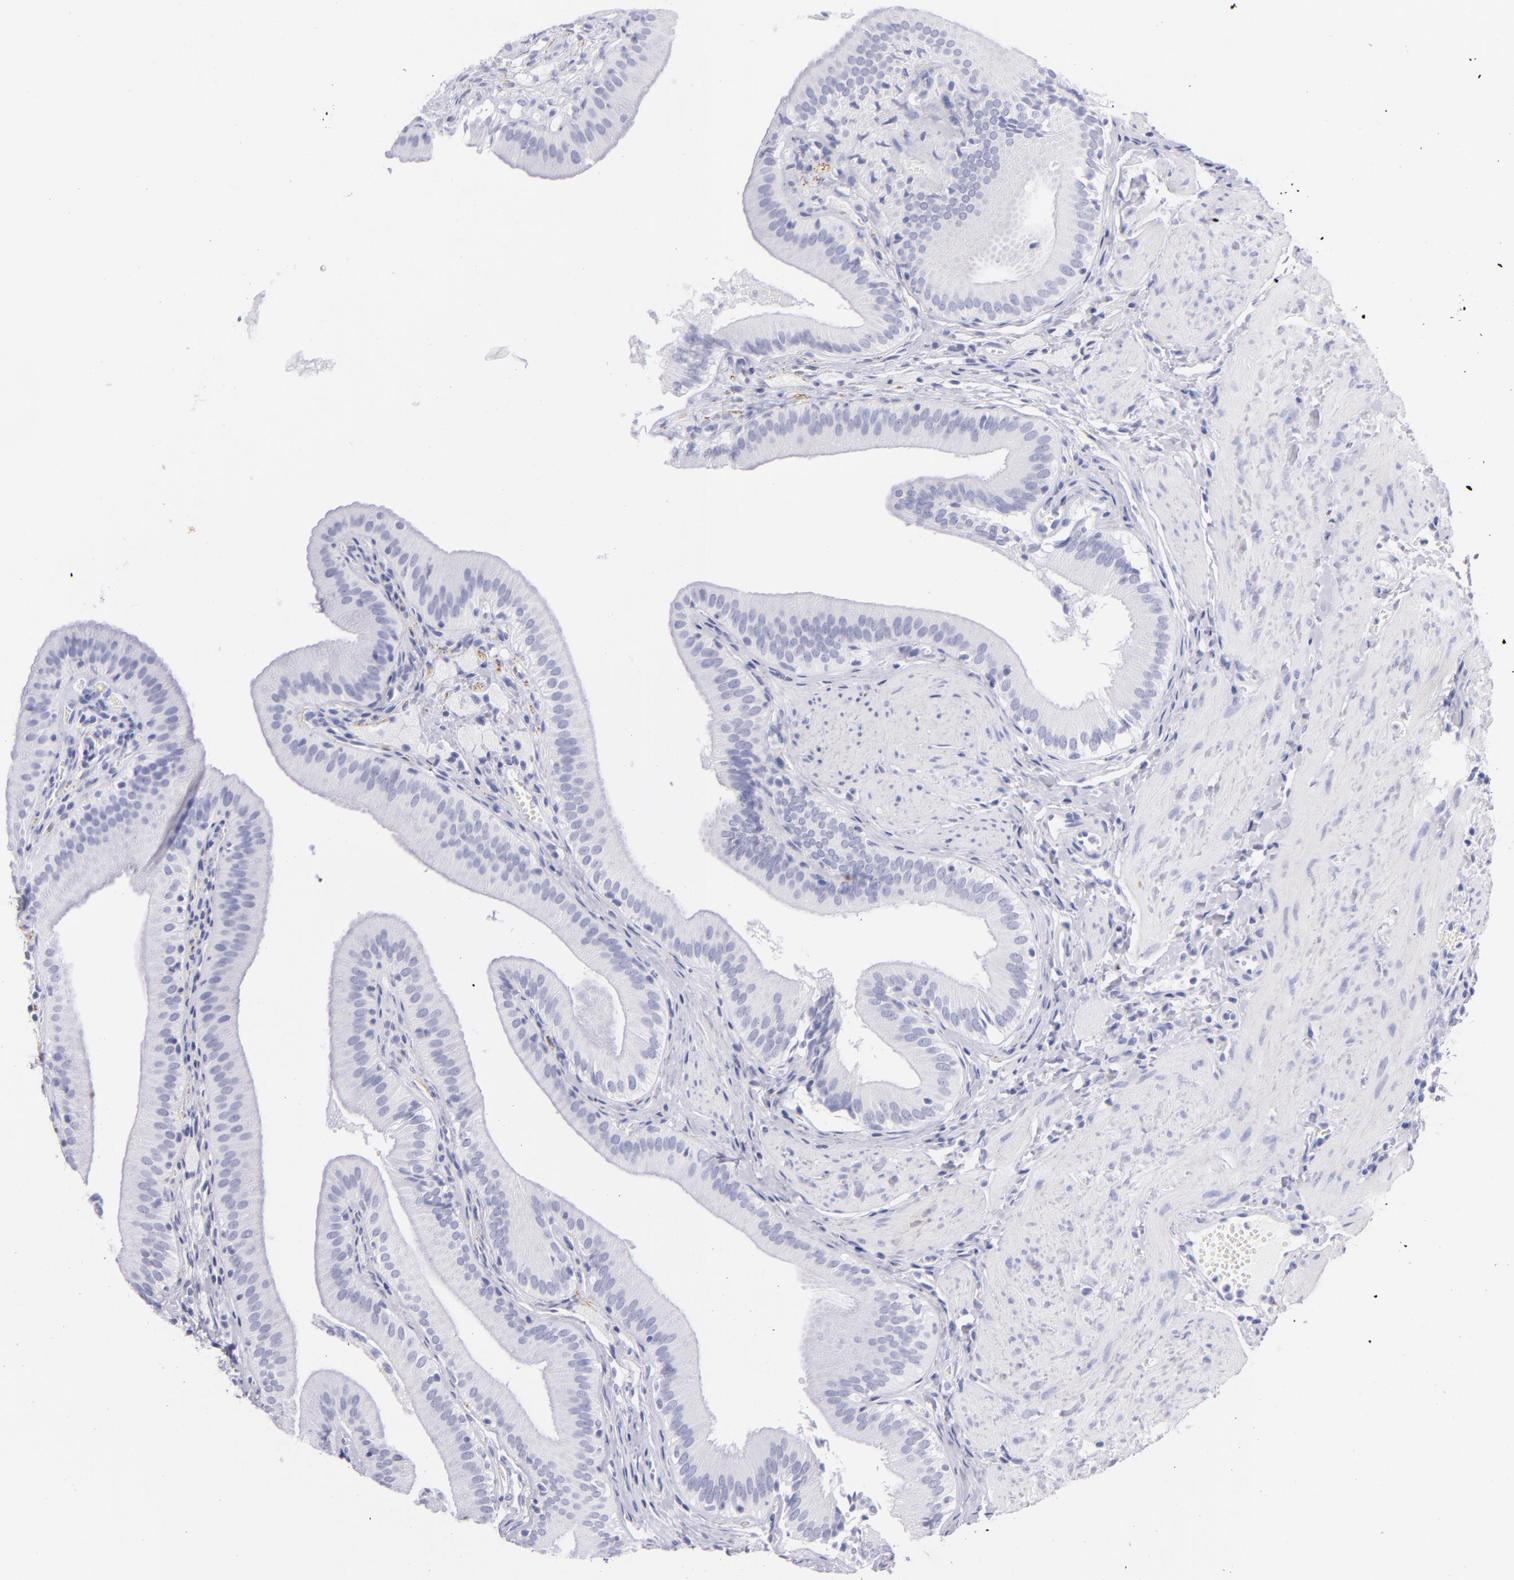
{"staining": {"intensity": "negative", "quantity": "none", "location": "none"}, "tissue": "gallbladder", "cell_type": "Glandular cells", "image_type": "normal", "snomed": [{"axis": "morphology", "description": "Normal tissue, NOS"}, {"axis": "topography", "description": "Gallbladder"}], "caption": "DAB immunohistochemical staining of normal gallbladder demonstrates no significant expression in glandular cells. (Immunohistochemistry (ihc), brightfield microscopy, high magnification).", "gene": "PRPH", "patient": {"sex": "female", "age": 24}}